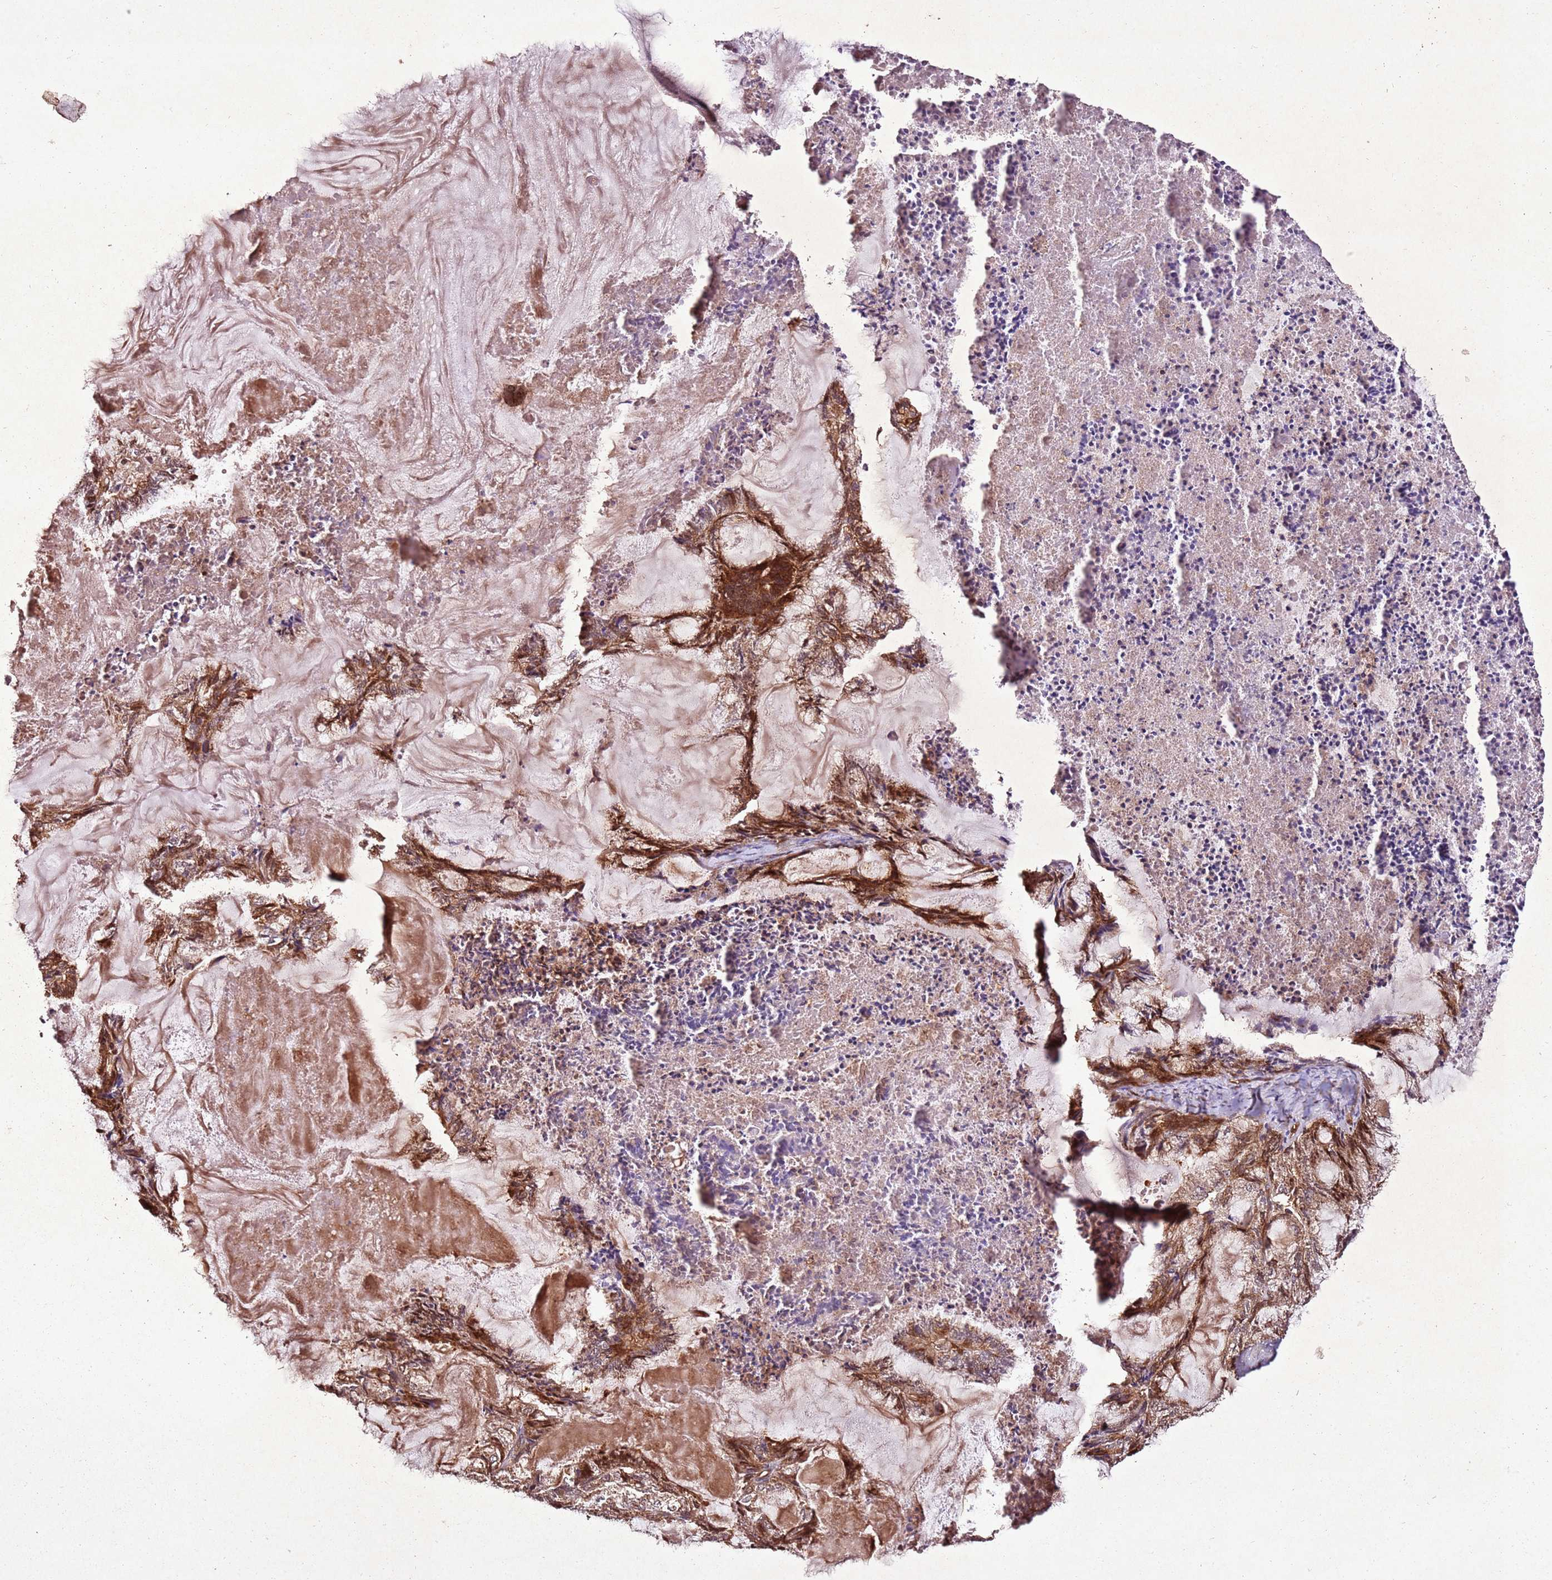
{"staining": {"intensity": "moderate", "quantity": ">75%", "location": "cytoplasmic/membranous,nuclear"}, "tissue": "endometrial cancer", "cell_type": "Tumor cells", "image_type": "cancer", "snomed": [{"axis": "morphology", "description": "Adenocarcinoma, NOS"}, {"axis": "topography", "description": "Endometrium"}], "caption": "DAB immunohistochemical staining of human adenocarcinoma (endometrial) exhibits moderate cytoplasmic/membranous and nuclear protein expression in about >75% of tumor cells.", "gene": "PTMA", "patient": {"sex": "female", "age": 86}}